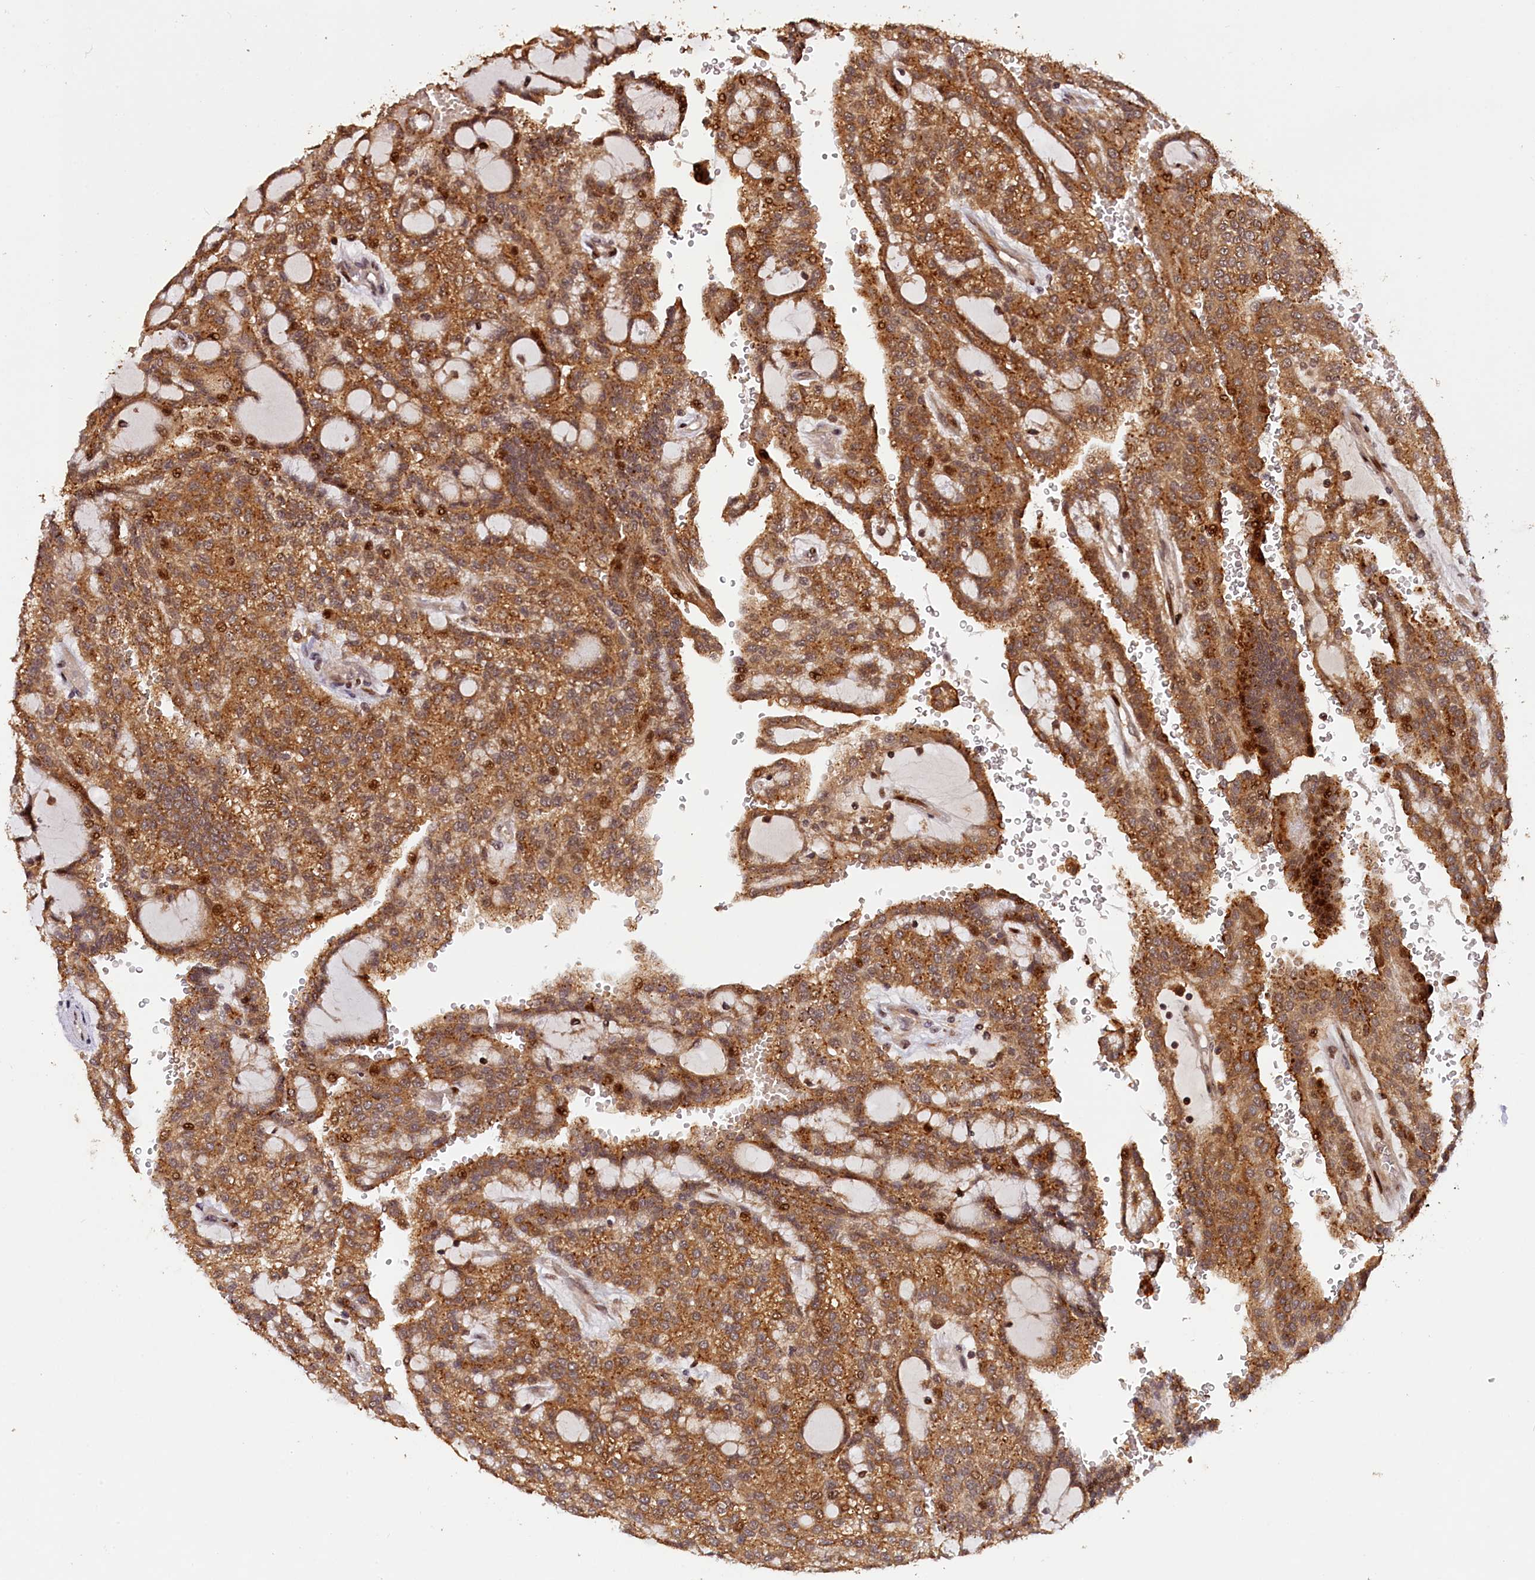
{"staining": {"intensity": "moderate", "quantity": ">75%", "location": "cytoplasmic/membranous"}, "tissue": "renal cancer", "cell_type": "Tumor cells", "image_type": "cancer", "snomed": [{"axis": "morphology", "description": "Adenocarcinoma, NOS"}, {"axis": "topography", "description": "Kidney"}], "caption": "A medium amount of moderate cytoplasmic/membranous staining is appreciated in about >75% of tumor cells in renal cancer (adenocarcinoma) tissue.", "gene": "PHAF1", "patient": {"sex": "male", "age": 63}}